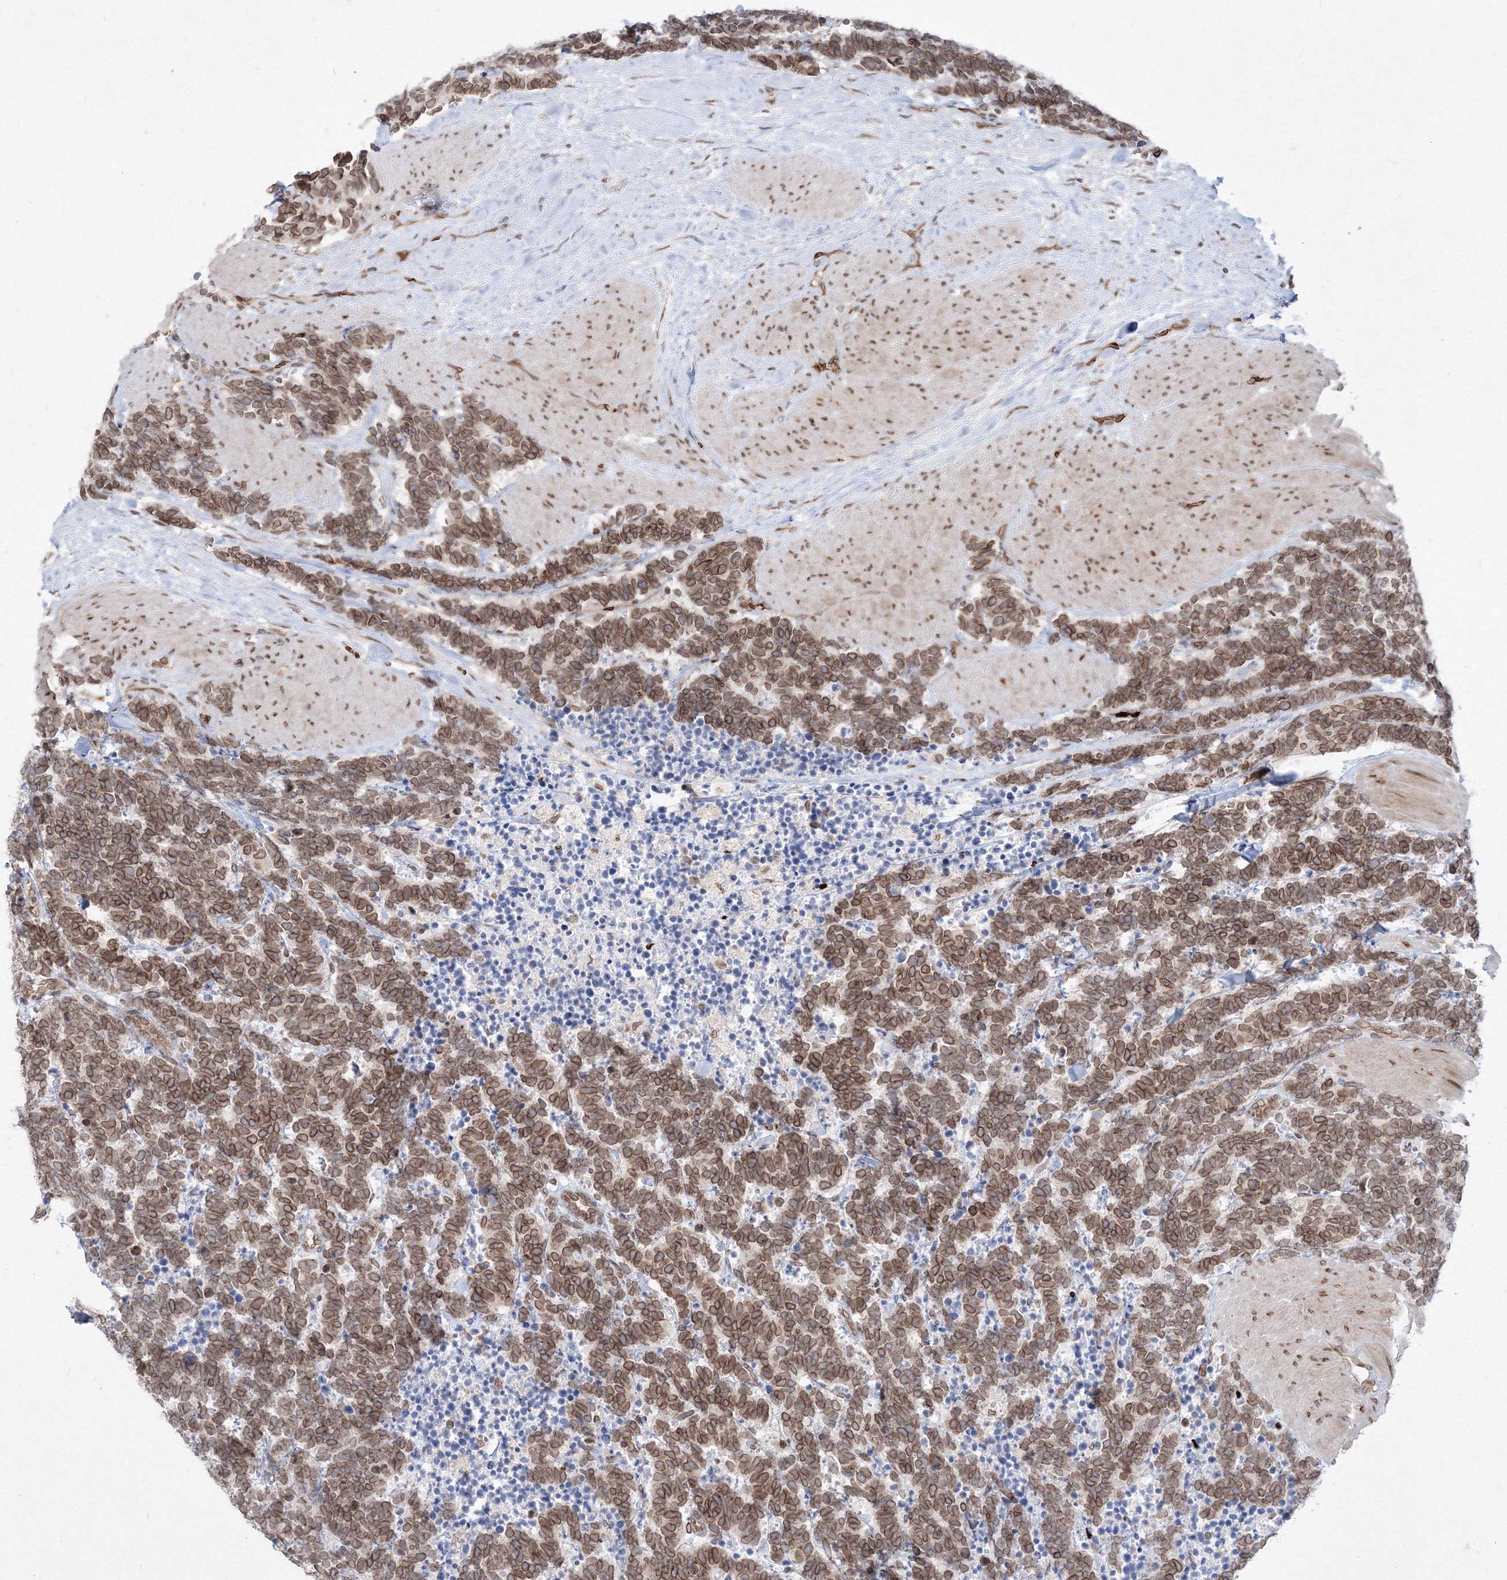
{"staining": {"intensity": "moderate", "quantity": ">75%", "location": "cytoplasmic/membranous,nuclear"}, "tissue": "carcinoid", "cell_type": "Tumor cells", "image_type": "cancer", "snomed": [{"axis": "morphology", "description": "Carcinoma, NOS"}, {"axis": "morphology", "description": "Carcinoid, malignant, NOS"}, {"axis": "topography", "description": "Urinary bladder"}], "caption": "Immunohistochemistry (IHC) (DAB) staining of human malignant carcinoid reveals moderate cytoplasmic/membranous and nuclear protein expression in approximately >75% of tumor cells.", "gene": "DNAJB2", "patient": {"sex": "male", "age": 57}}